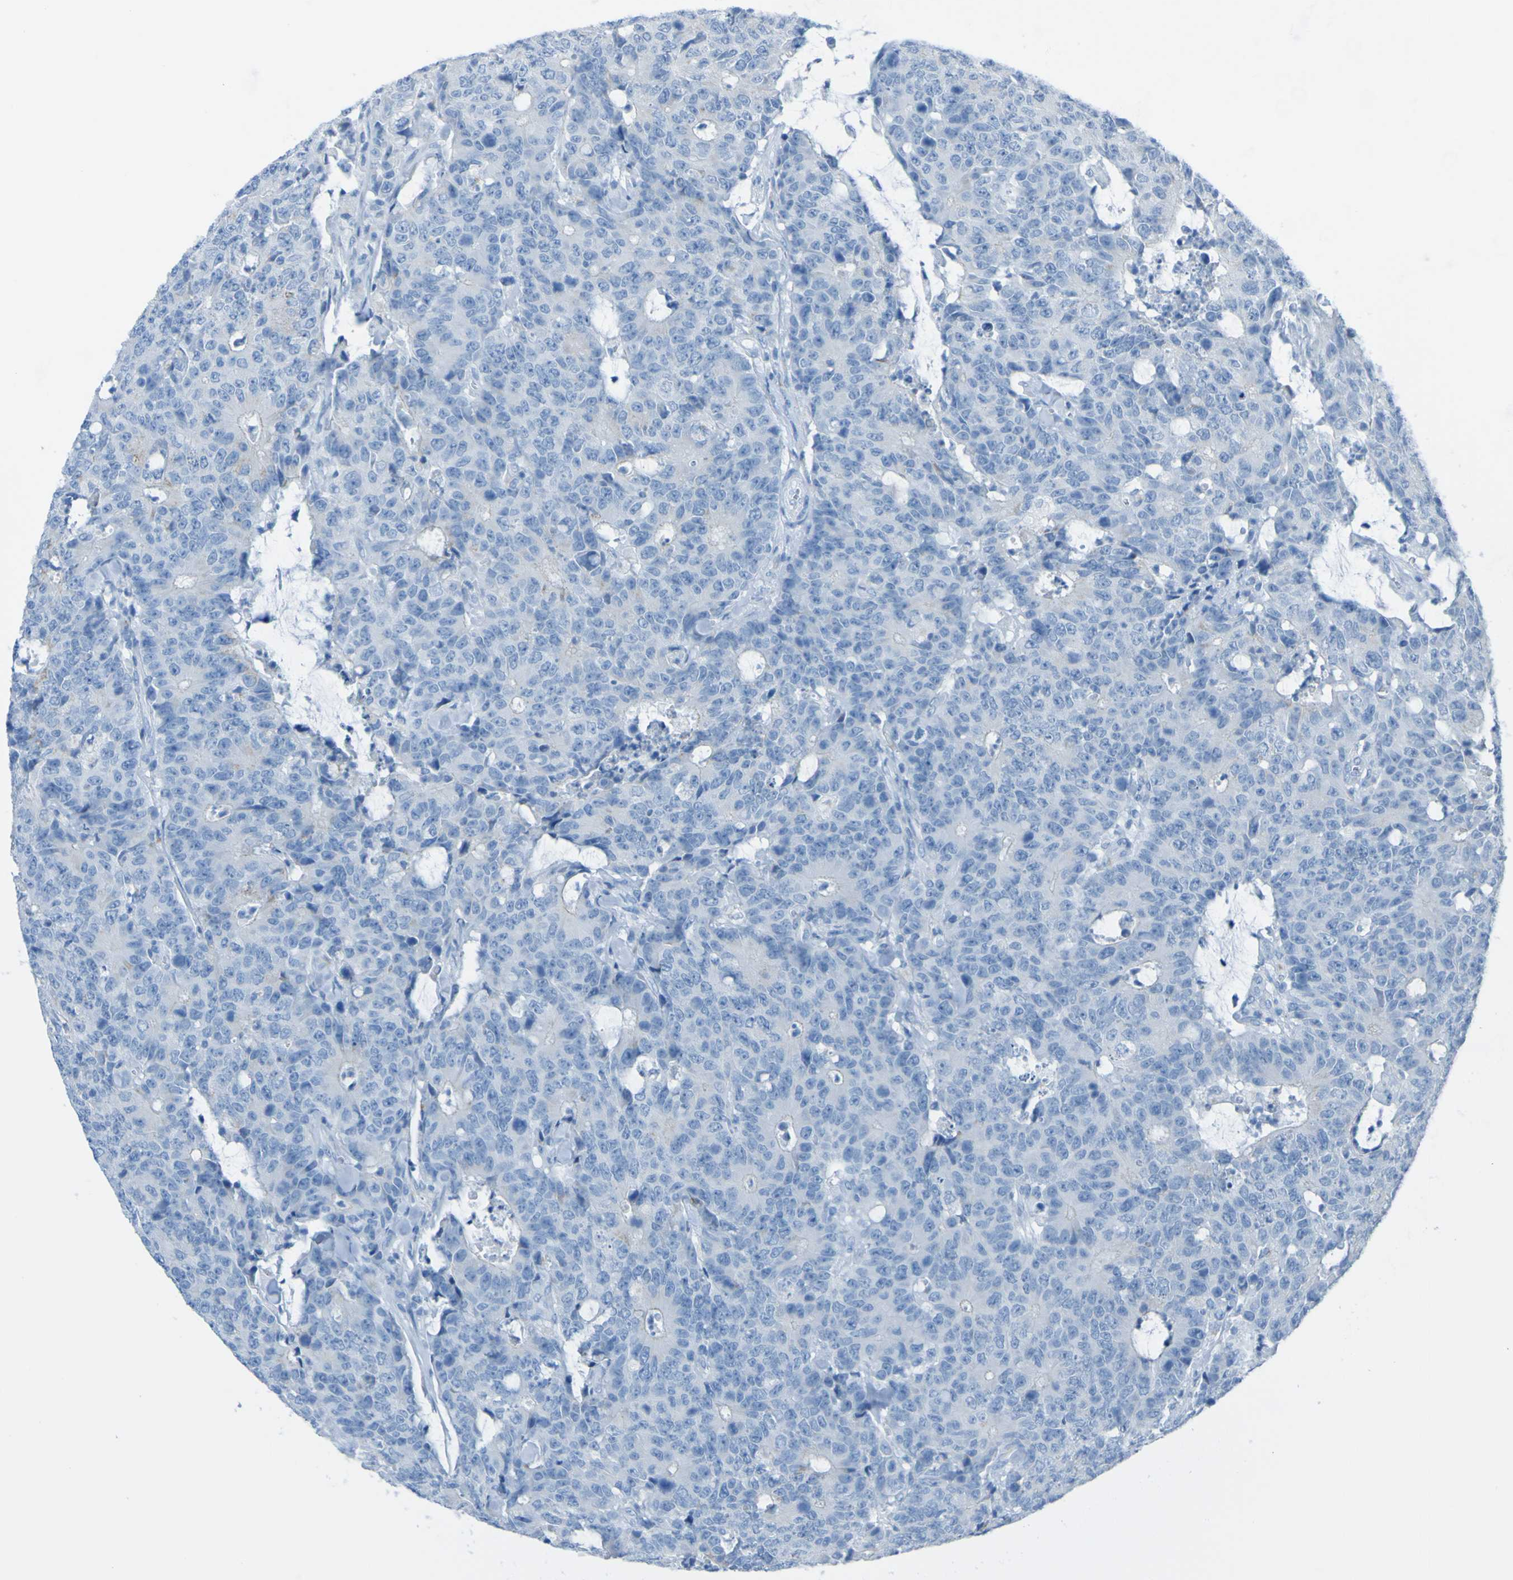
{"staining": {"intensity": "negative", "quantity": "none", "location": "none"}, "tissue": "colorectal cancer", "cell_type": "Tumor cells", "image_type": "cancer", "snomed": [{"axis": "morphology", "description": "Adenocarcinoma, NOS"}, {"axis": "topography", "description": "Colon"}], "caption": "The photomicrograph reveals no staining of tumor cells in adenocarcinoma (colorectal).", "gene": "ACMSD", "patient": {"sex": "female", "age": 86}}